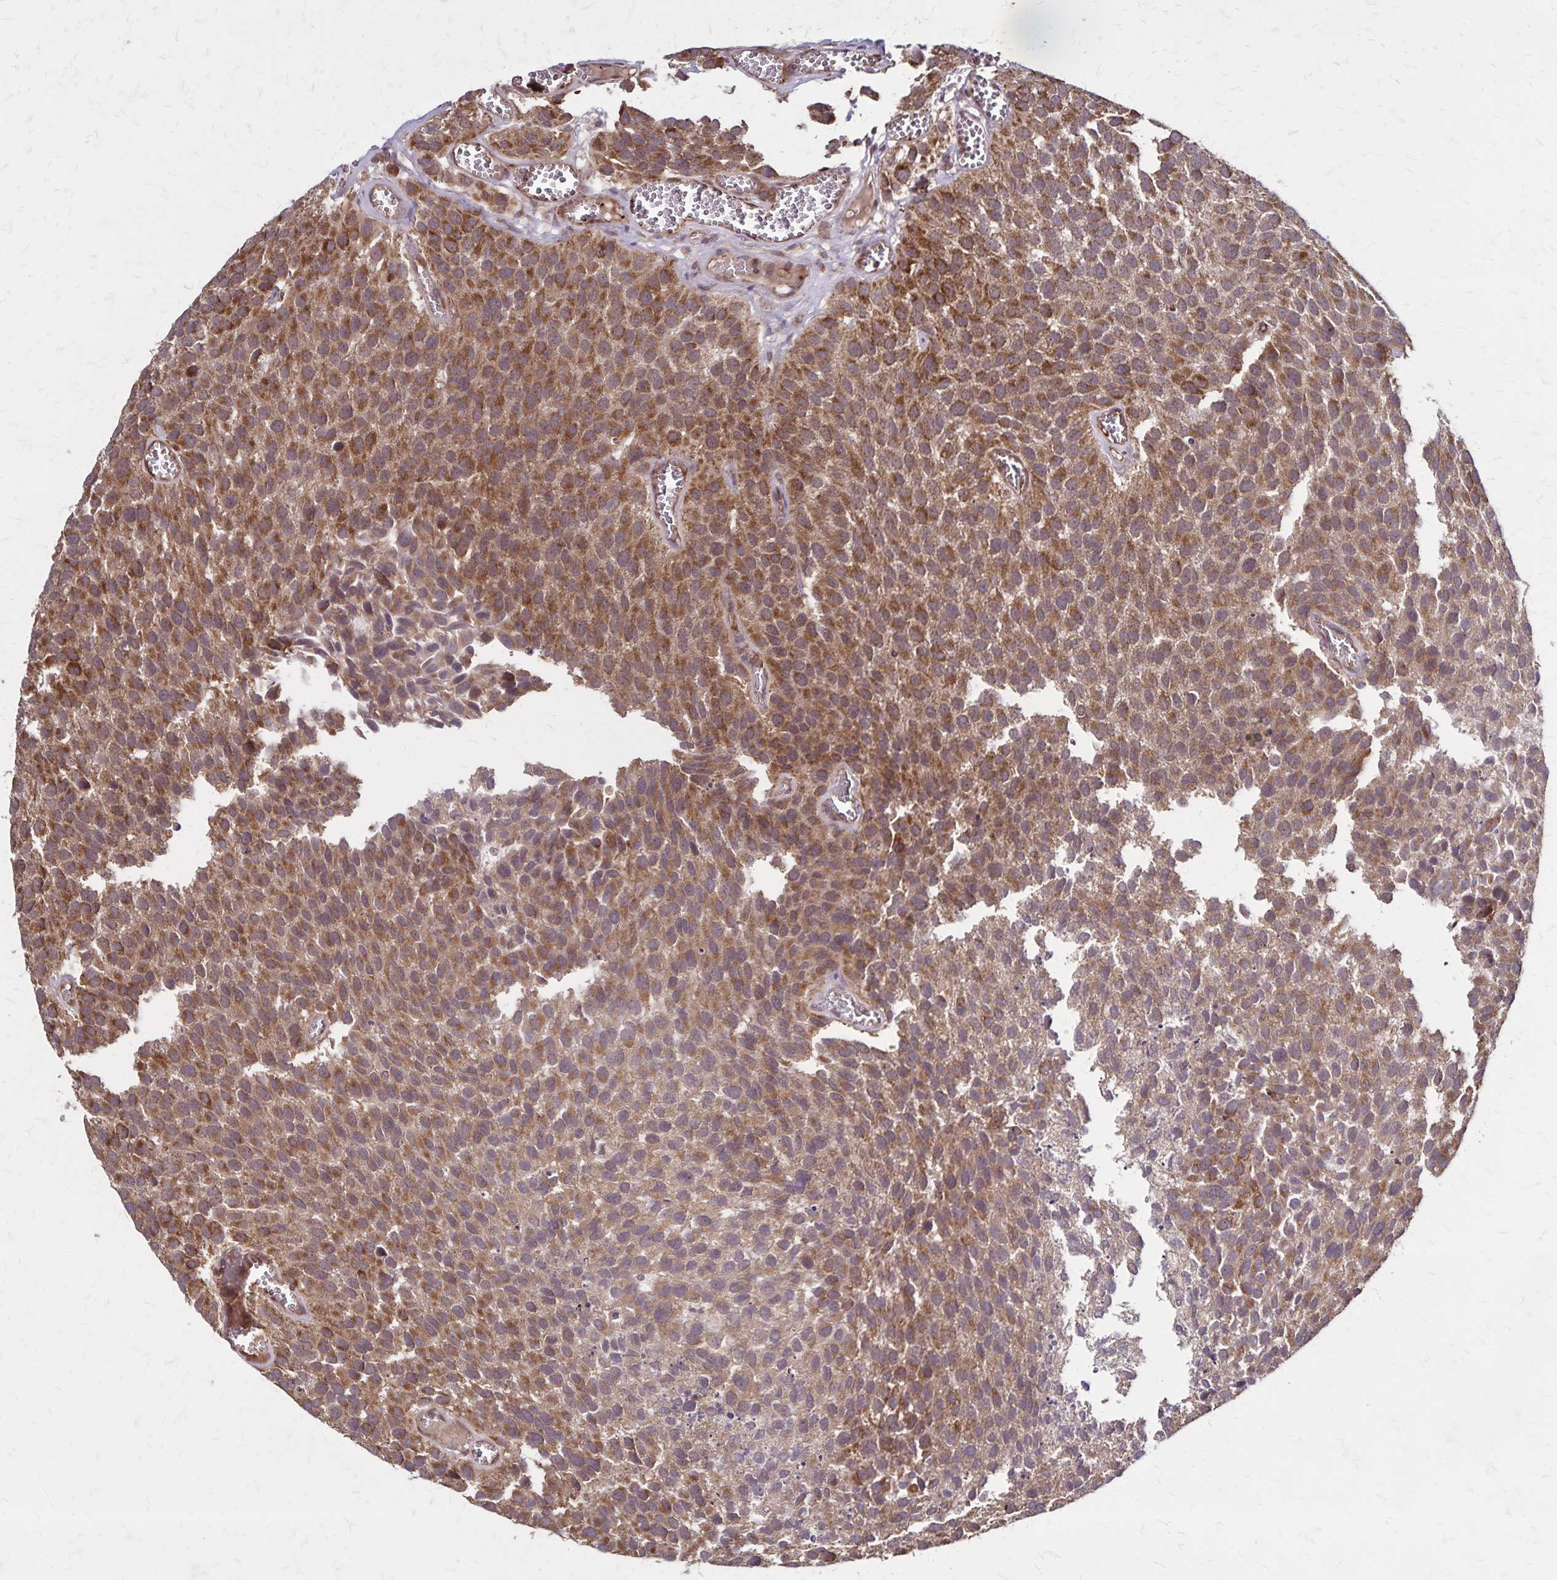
{"staining": {"intensity": "moderate", "quantity": ">75%", "location": "cytoplasmic/membranous"}, "tissue": "urothelial cancer", "cell_type": "Tumor cells", "image_type": "cancer", "snomed": [{"axis": "morphology", "description": "Urothelial carcinoma, Low grade"}, {"axis": "topography", "description": "Urinary bladder"}], "caption": "Tumor cells reveal medium levels of moderate cytoplasmic/membranous positivity in about >75% of cells in low-grade urothelial carcinoma.", "gene": "NFS1", "patient": {"sex": "female", "age": 69}}